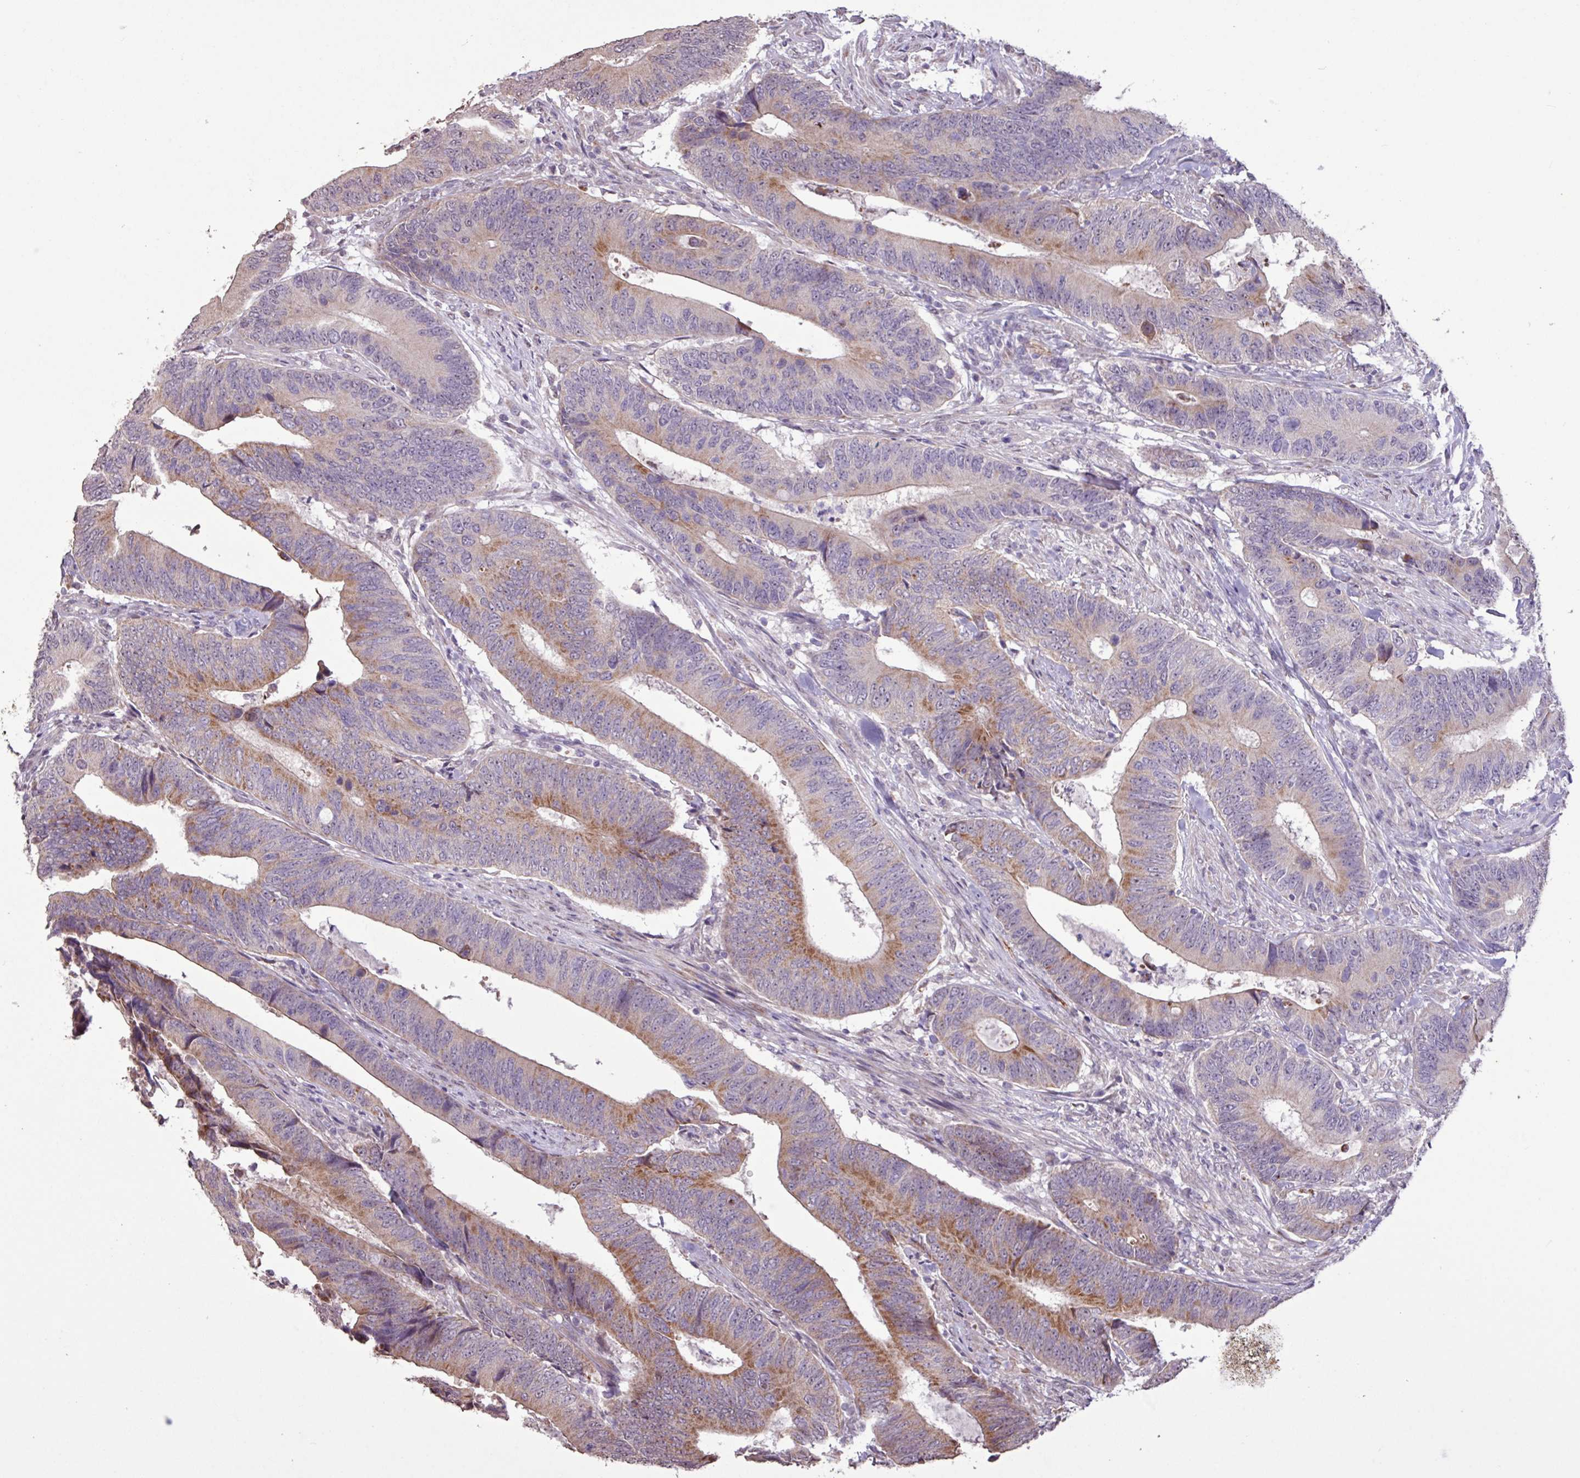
{"staining": {"intensity": "moderate", "quantity": "25%-75%", "location": "cytoplasmic/membranous"}, "tissue": "colorectal cancer", "cell_type": "Tumor cells", "image_type": "cancer", "snomed": [{"axis": "morphology", "description": "Adenocarcinoma, NOS"}, {"axis": "topography", "description": "Colon"}], "caption": "A micrograph of human colorectal adenocarcinoma stained for a protein reveals moderate cytoplasmic/membranous brown staining in tumor cells.", "gene": "L3MBTL3", "patient": {"sex": "male", "age": 87}}